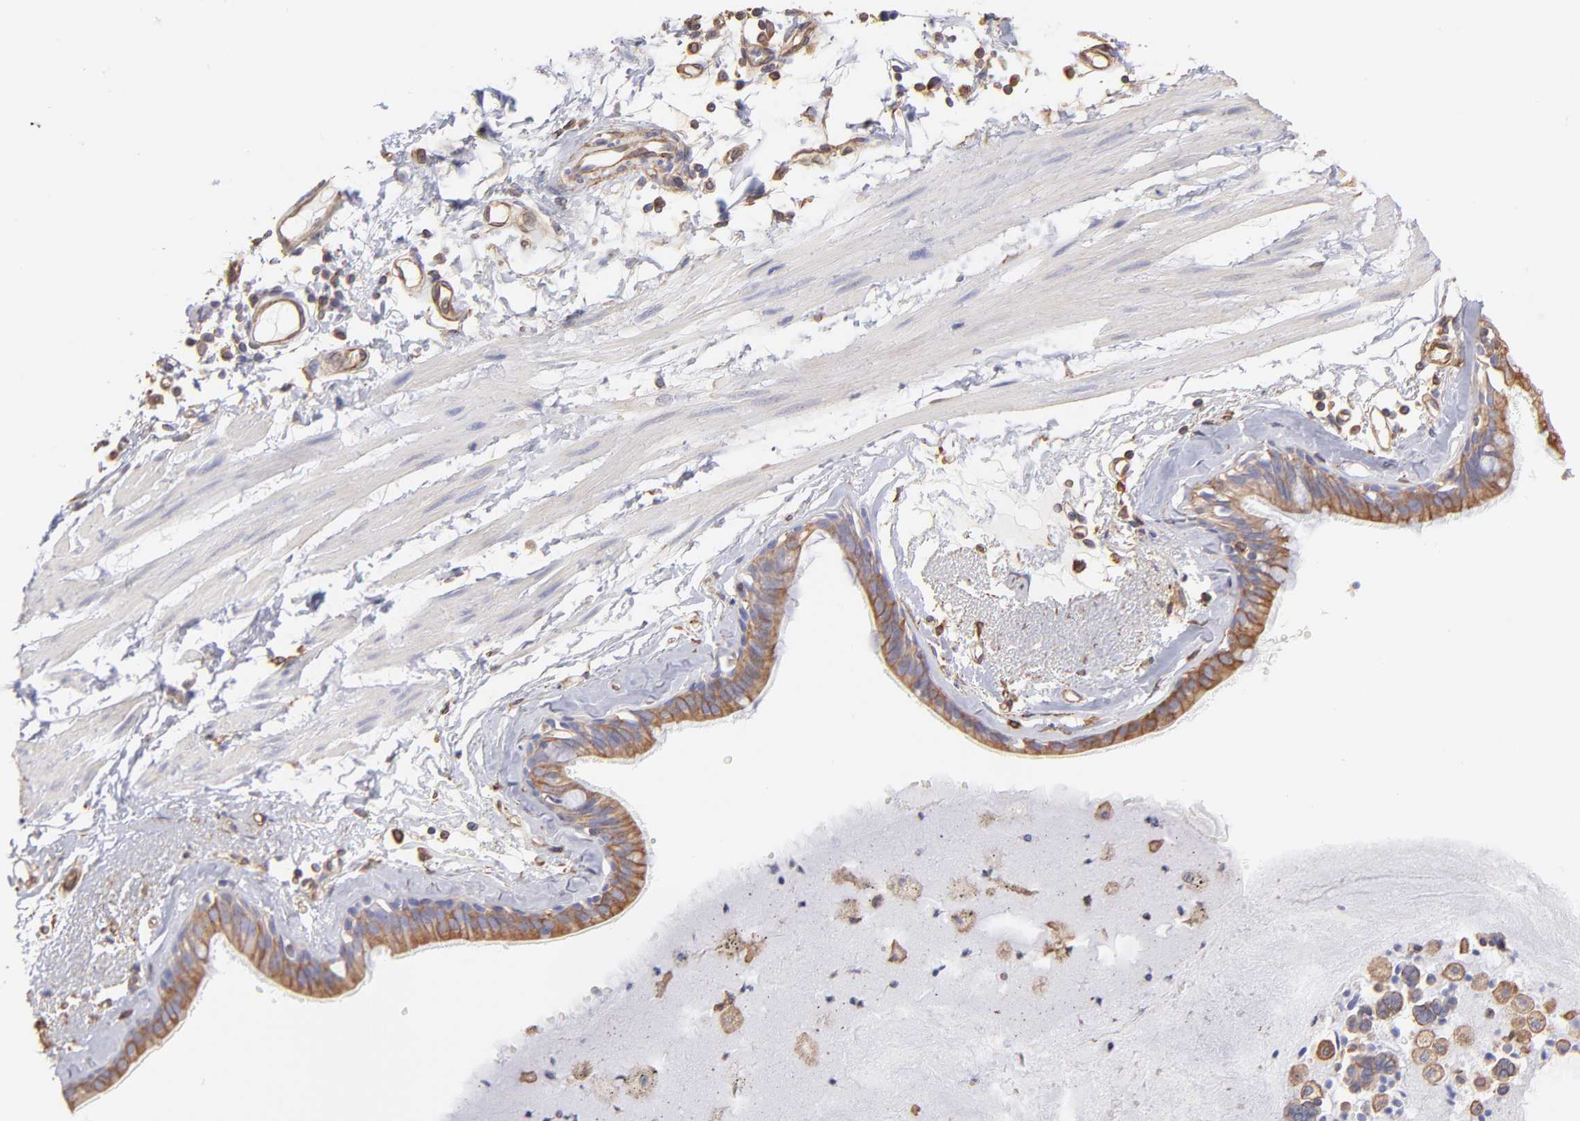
{"staining": {"intensity": "moderate", "quantity": ">75%", "location": "cytoplasmic/membranous"}, "tissue": "bronchus", "cell_type": "Respiratory epithelial cells", "image_type": "normal", "snomed": [{"axis": "morphology", "description": "Normal tissue, NOS"}, {"axis": "topography", "description": "Bronchus"}, {"axis": "topography", "description": "Lung"}], "caption": "Bronchus stained with immunohistochemistry displays moderate cytoplasmic/membranous positivity in about >75% of respiratory epithelial cells. (DAB IHC, brown staining for protein, blue staining for nuclei).", "gene": "PLEC", "patient": {"sex": "female", "age": 56}}